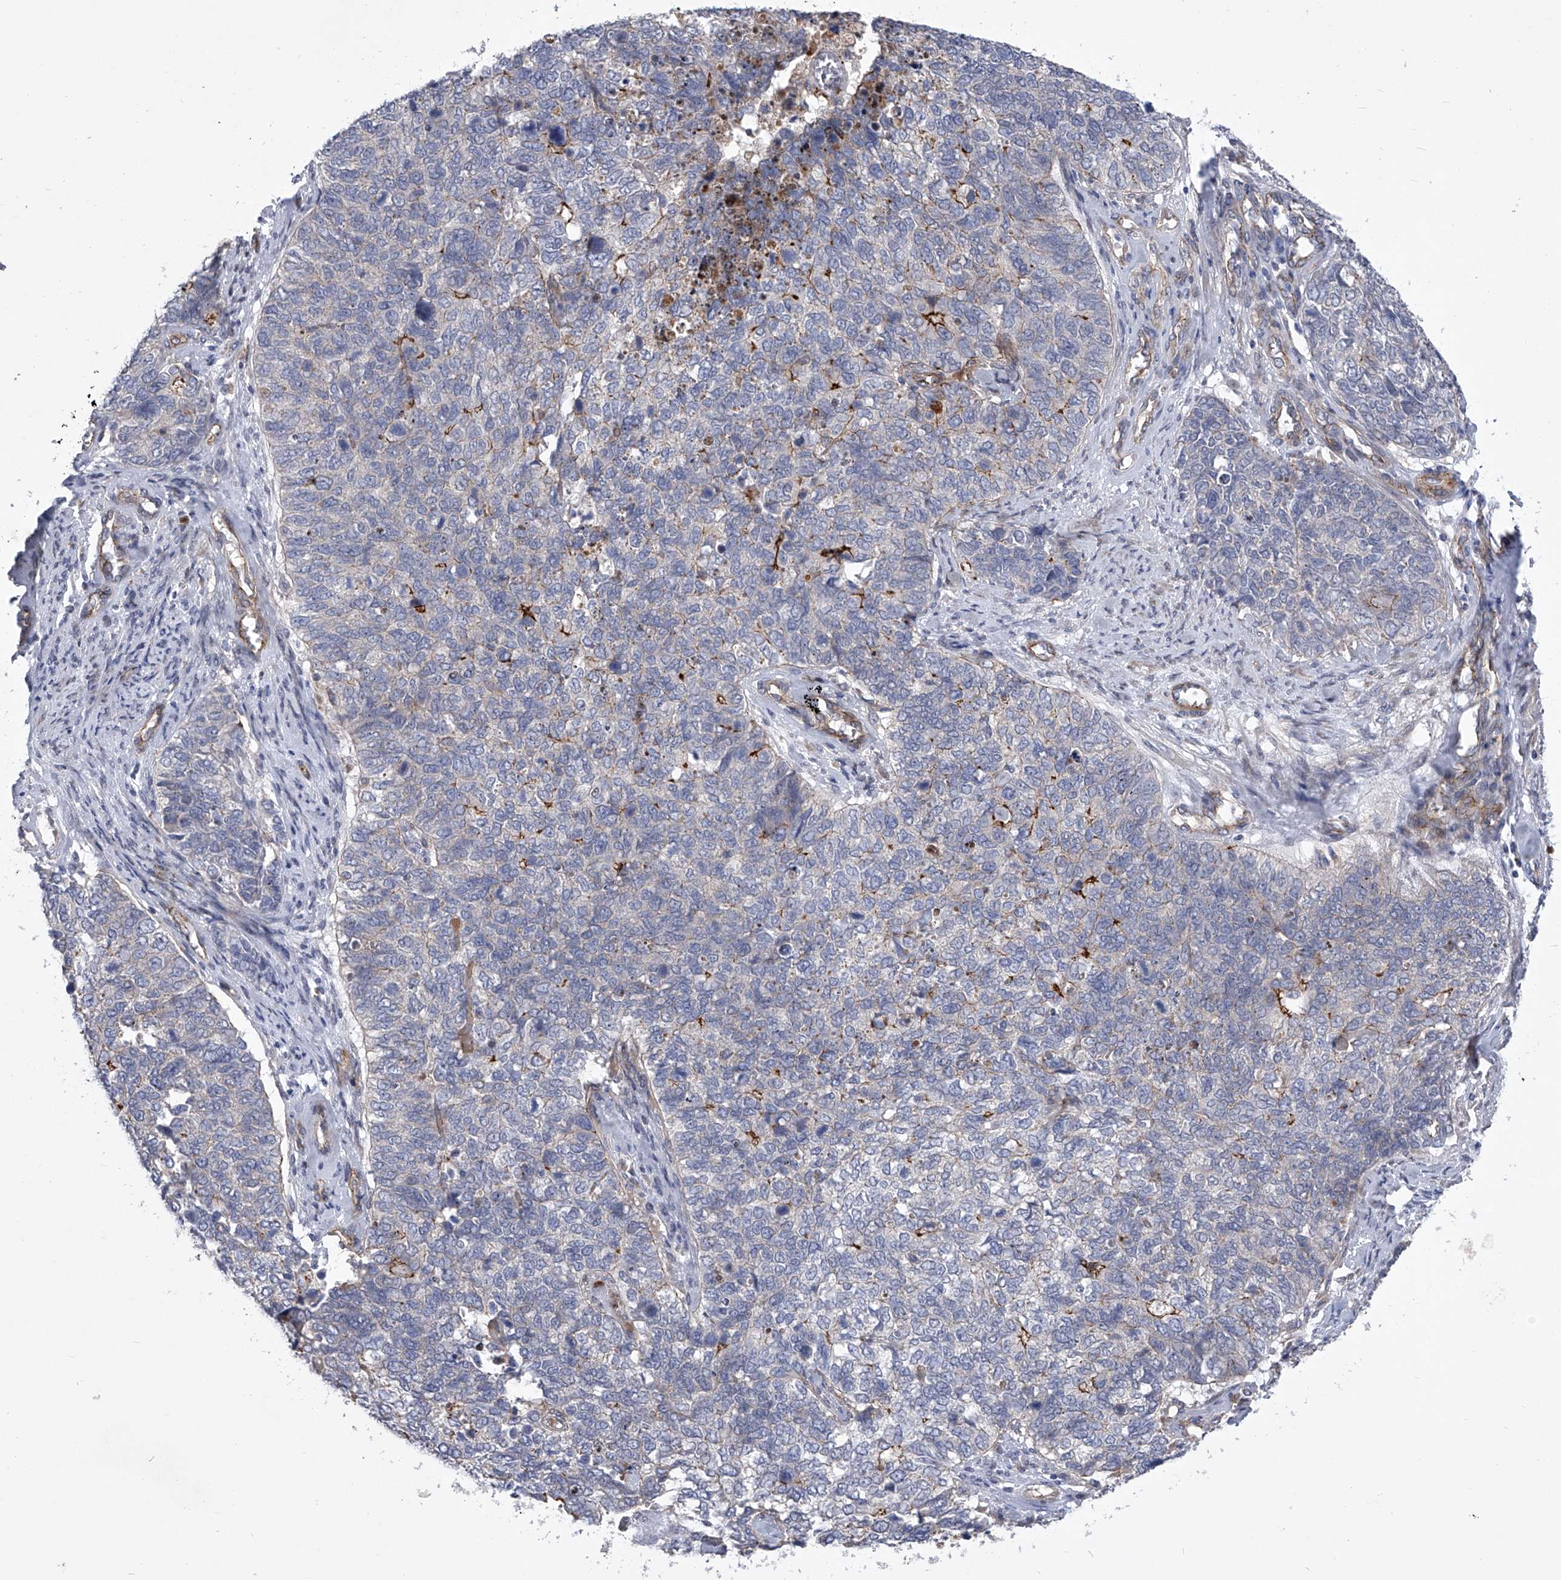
{"staining": {"intensity": "moderate", "quantity": "<25%", "location": "cytoplasmic/membranous"}, "tissue": "cervical cancer", "cell_type": "Tumor cells", "image_type": "cancer", "snomed": [{"axis": "morphology", "description": "Squamous cell carcinoma, NOS"}, {"axis": "topography", "description": "Cervix"}], "caption": "Cervical cancer (squamous cell carcinoma) stained with a protein marker exhibits moderate staining in tumor cells.", "gene": "MINDY4", "patient": {"sex": "female", "age": 63}}